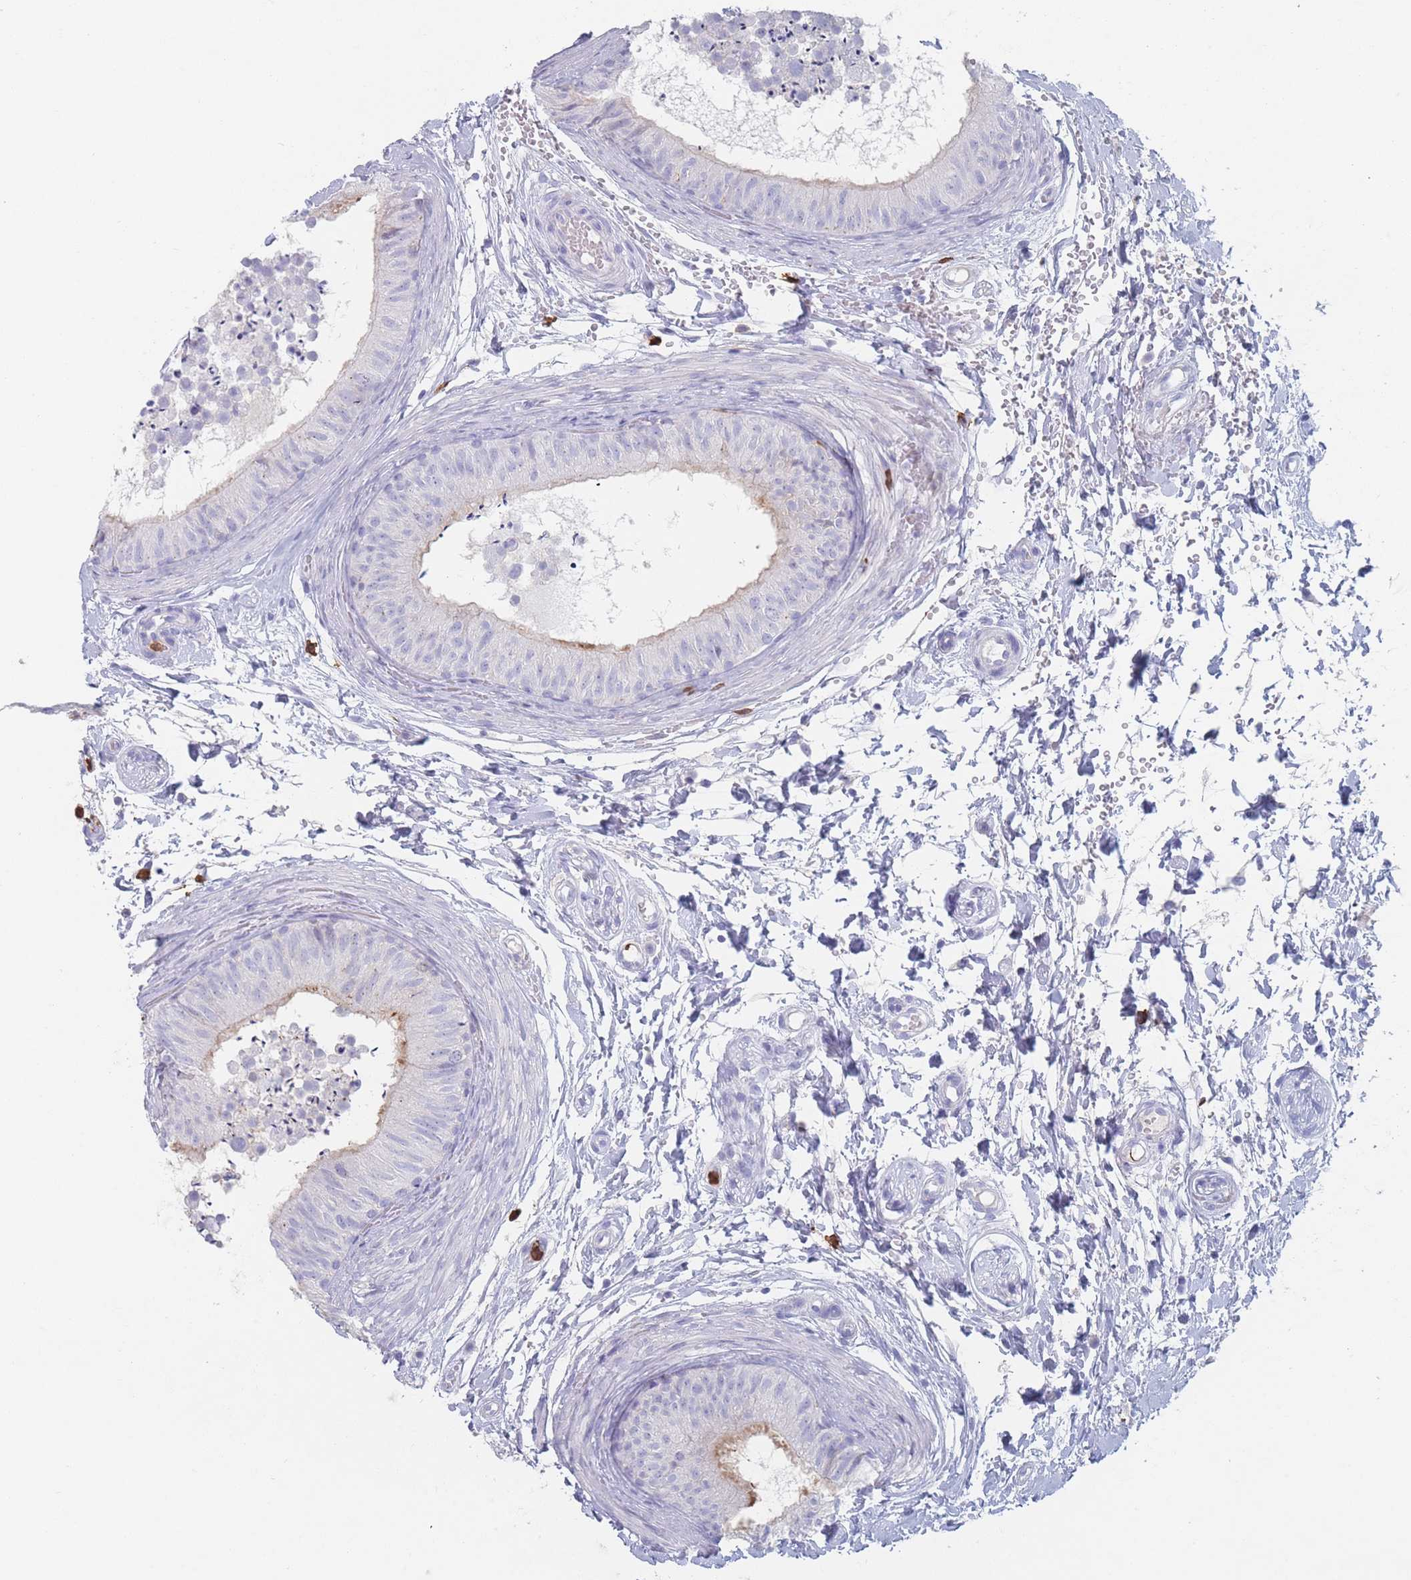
{"staining": {"intensity": "negative", "quantity": "none", "location": "none"}, "tissue": "epididymis", "cell_type": "Glandular cells", "image_type": "normal", "snomed": [{"axis": "morphology", "description": "Normal tissue, NOS"}, {"axis": "topography", "description": "Epididymis"}], "caption": "This is a photomicrograph of IHC staining of unremarkable epididymis, which shows no positivity in glandular cells. (DAB immunohistochemistry visualized using brightfield microscopy, high magnification).", "gene": "ATP1A3", "patient": {"sex": "male", "age": 15}}